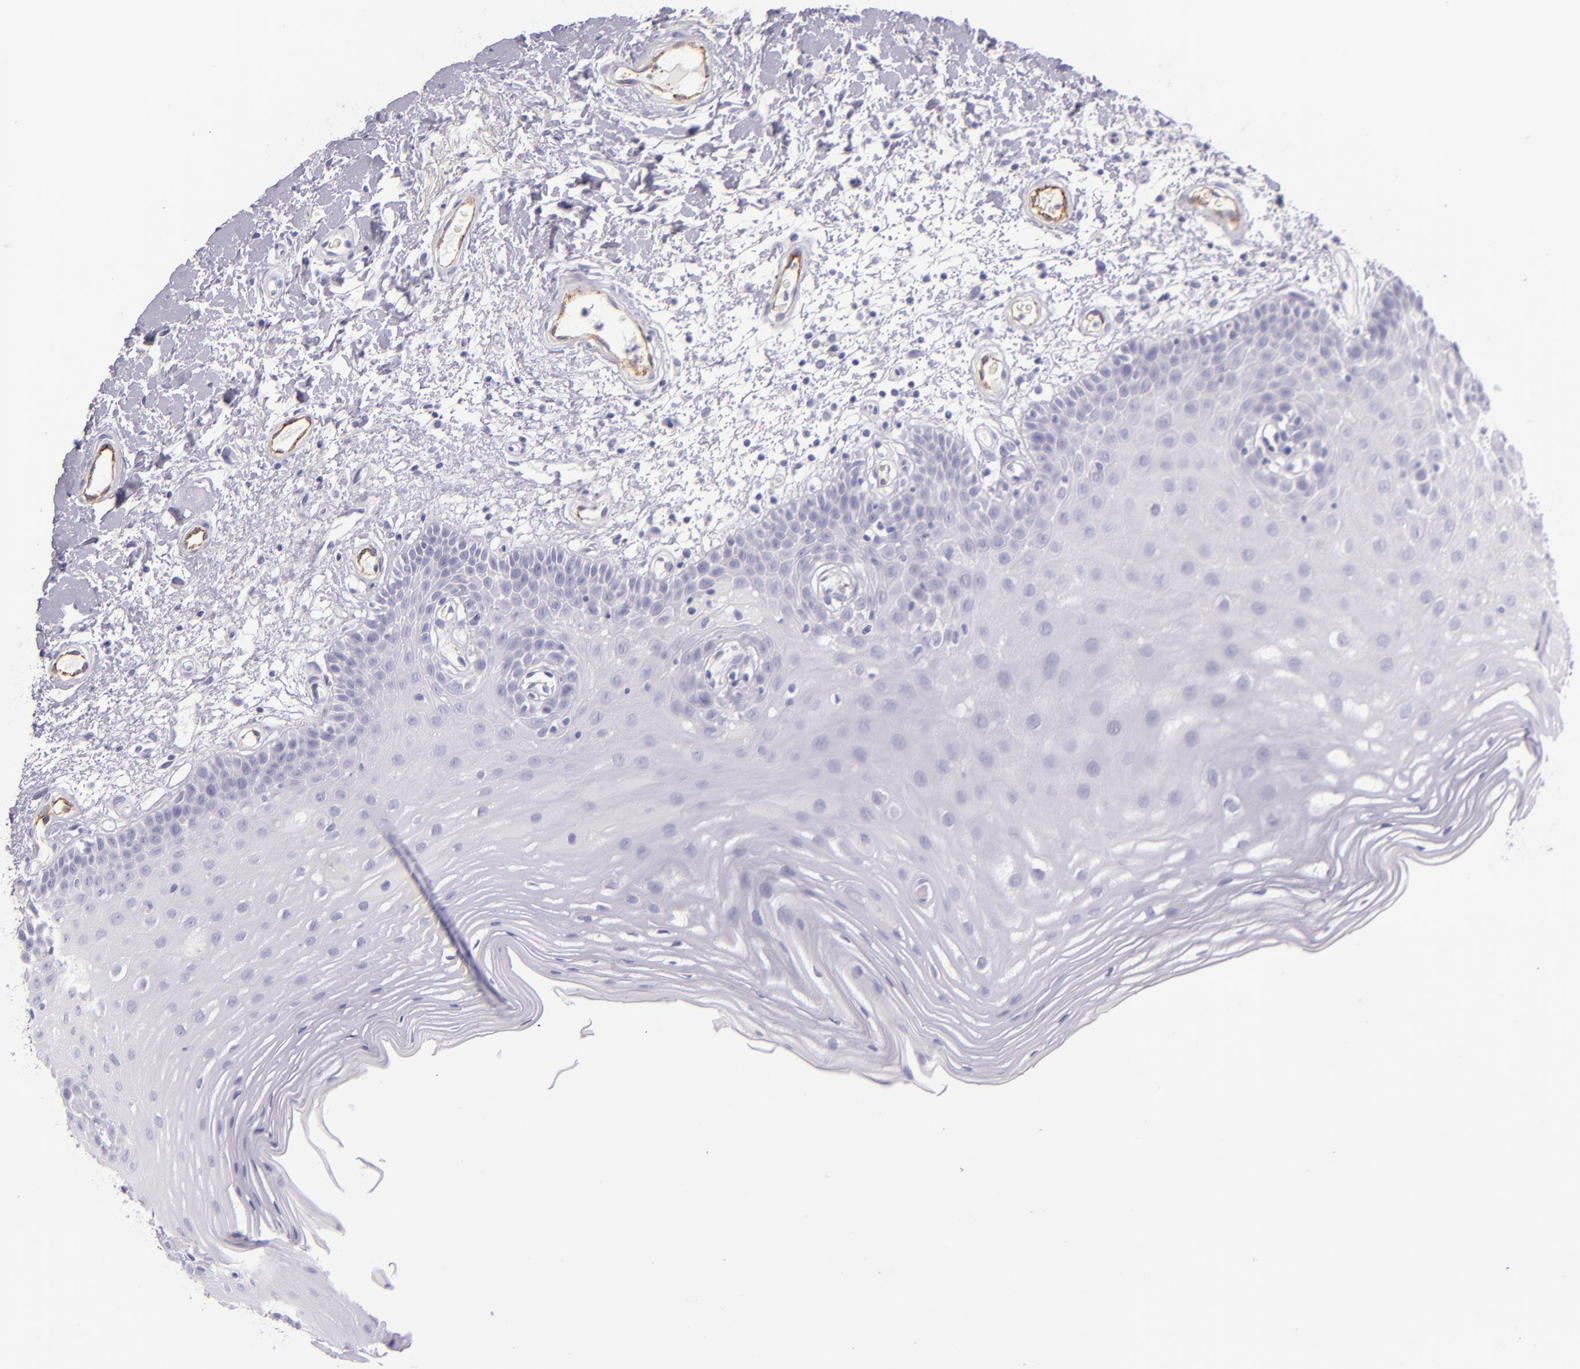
{"staining": {"intensity": "negative", "quantity": "none", "location": "none"}, "tissue": "oral mucosa", "cell_type": "Squamous epithelial cells", "image_type": "normal", "snomed": [{"axis": "morphology", "description": "Normal tissue, NOS"}, {"axis": "morphology", "description": "Squamous cell carcinoma, NOS"}, {"axis": "topography", "description": "Skeletal muscle"}, {"axis": "topography", "description": "Oral tissue"}, {"axis": "topography", "description": "Head-Neck"}], "caption": "Immunohistochemical staining of benign human oral mucosa displays no significant expression in squamous epithelial cells.", "gene": "SELP", "patient": {"sex": "male", "age": 71}}